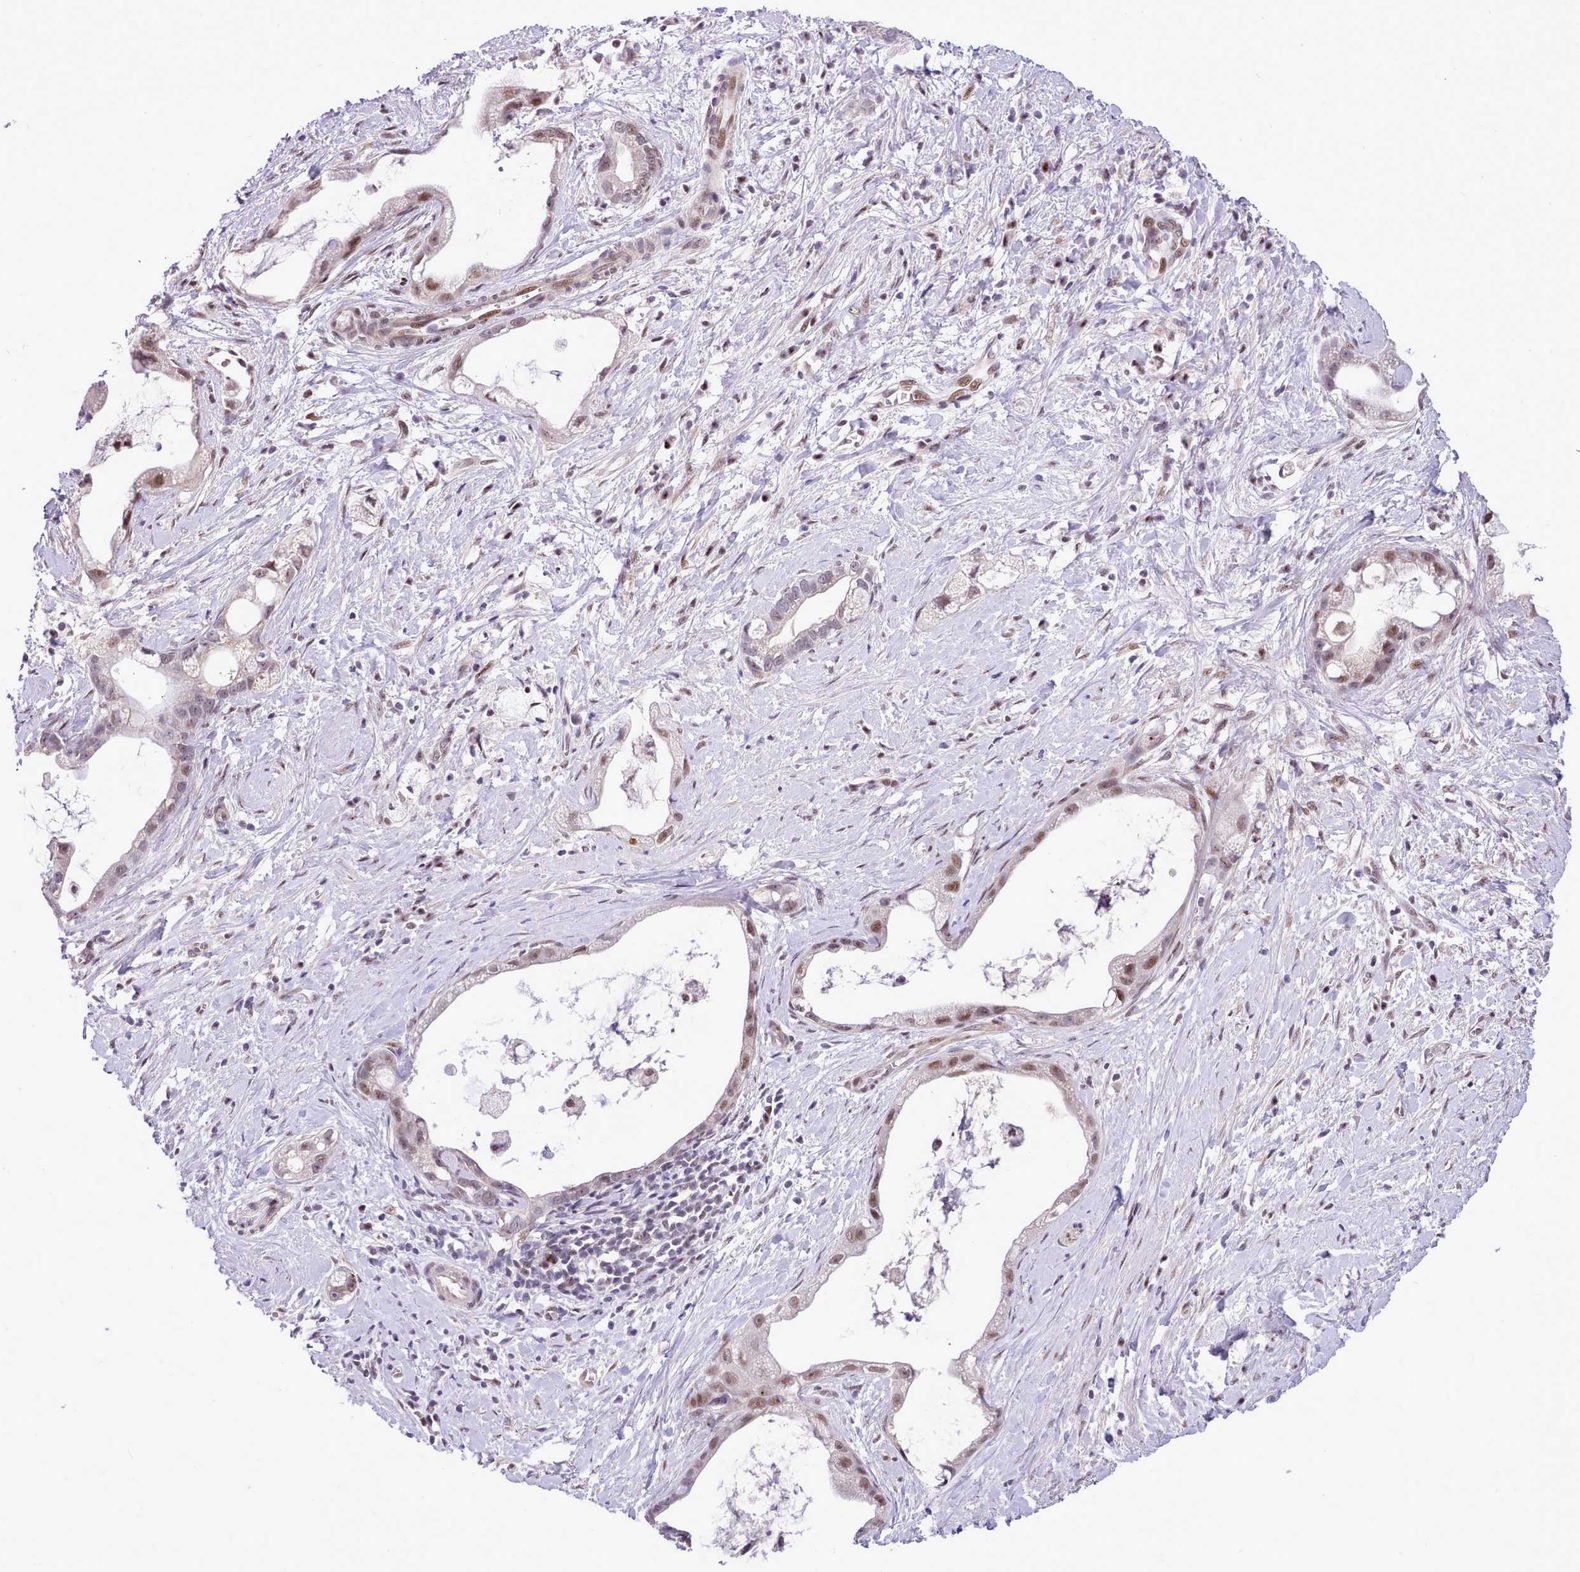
{"staining": {"intensity": "moderate", "quantity": "25%-75%", "location": "nuclear"}, "tissue": "stomach cancer", "cell_type": "Tumor cells", "image_type": "cancer", "snomed": [{"axis": "morphology", "description": "Adenocarcinoma, NOS"}, {"axis": "topography", "description": "Stomach"}], "caption": "DAB (3,3'-diaminobenzidine) immunohistochemical staining of human stomach adenocarcinoma reveals moderate nuclear protein staining in about 25%-75% of tumor cells.", "gene": "HOXB7", "patient": {"sex": "male", "age": 55}}